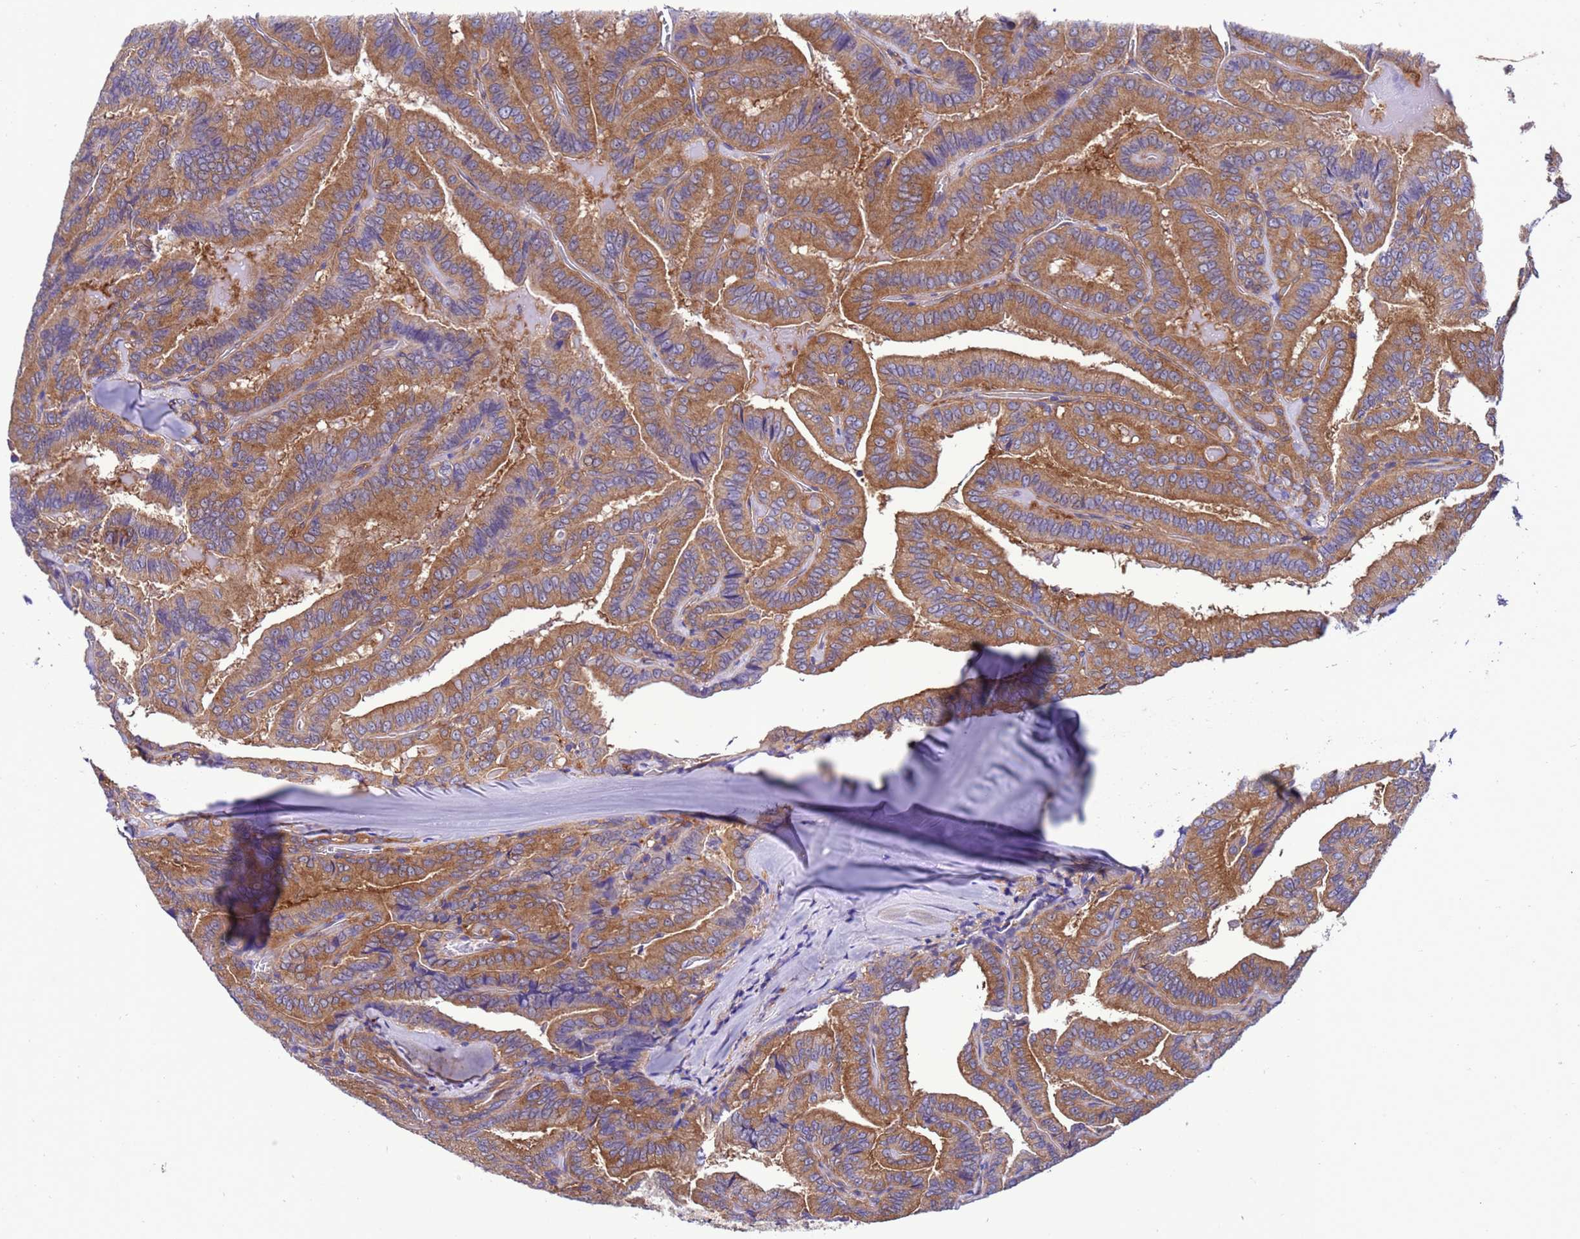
{"staining": {"intensity": "moderate", "quantity": ">75%", "location": "cytoplasmic/membranous"}, "tissue": "thyroid cancer", "cell_type": "Tumor cells", "image_type": "cancer", "snomed": [{"axis": "morphology", "description": "Papillary adenocarcinoma, NOS"}, {"axis": "topography", "description": "Thyroid gland"}], "caption": "Immunohistochemistry (IHC) histopathology image of thyroid papillary adenocarcinoma stained for a protein (brown), which demonstrates medium levels of moderate cytoplasmic/membranous expression in about >75% of tumor cells.", "gene": "RABEP2", "patient": {"sex": "male", "age": 61}}